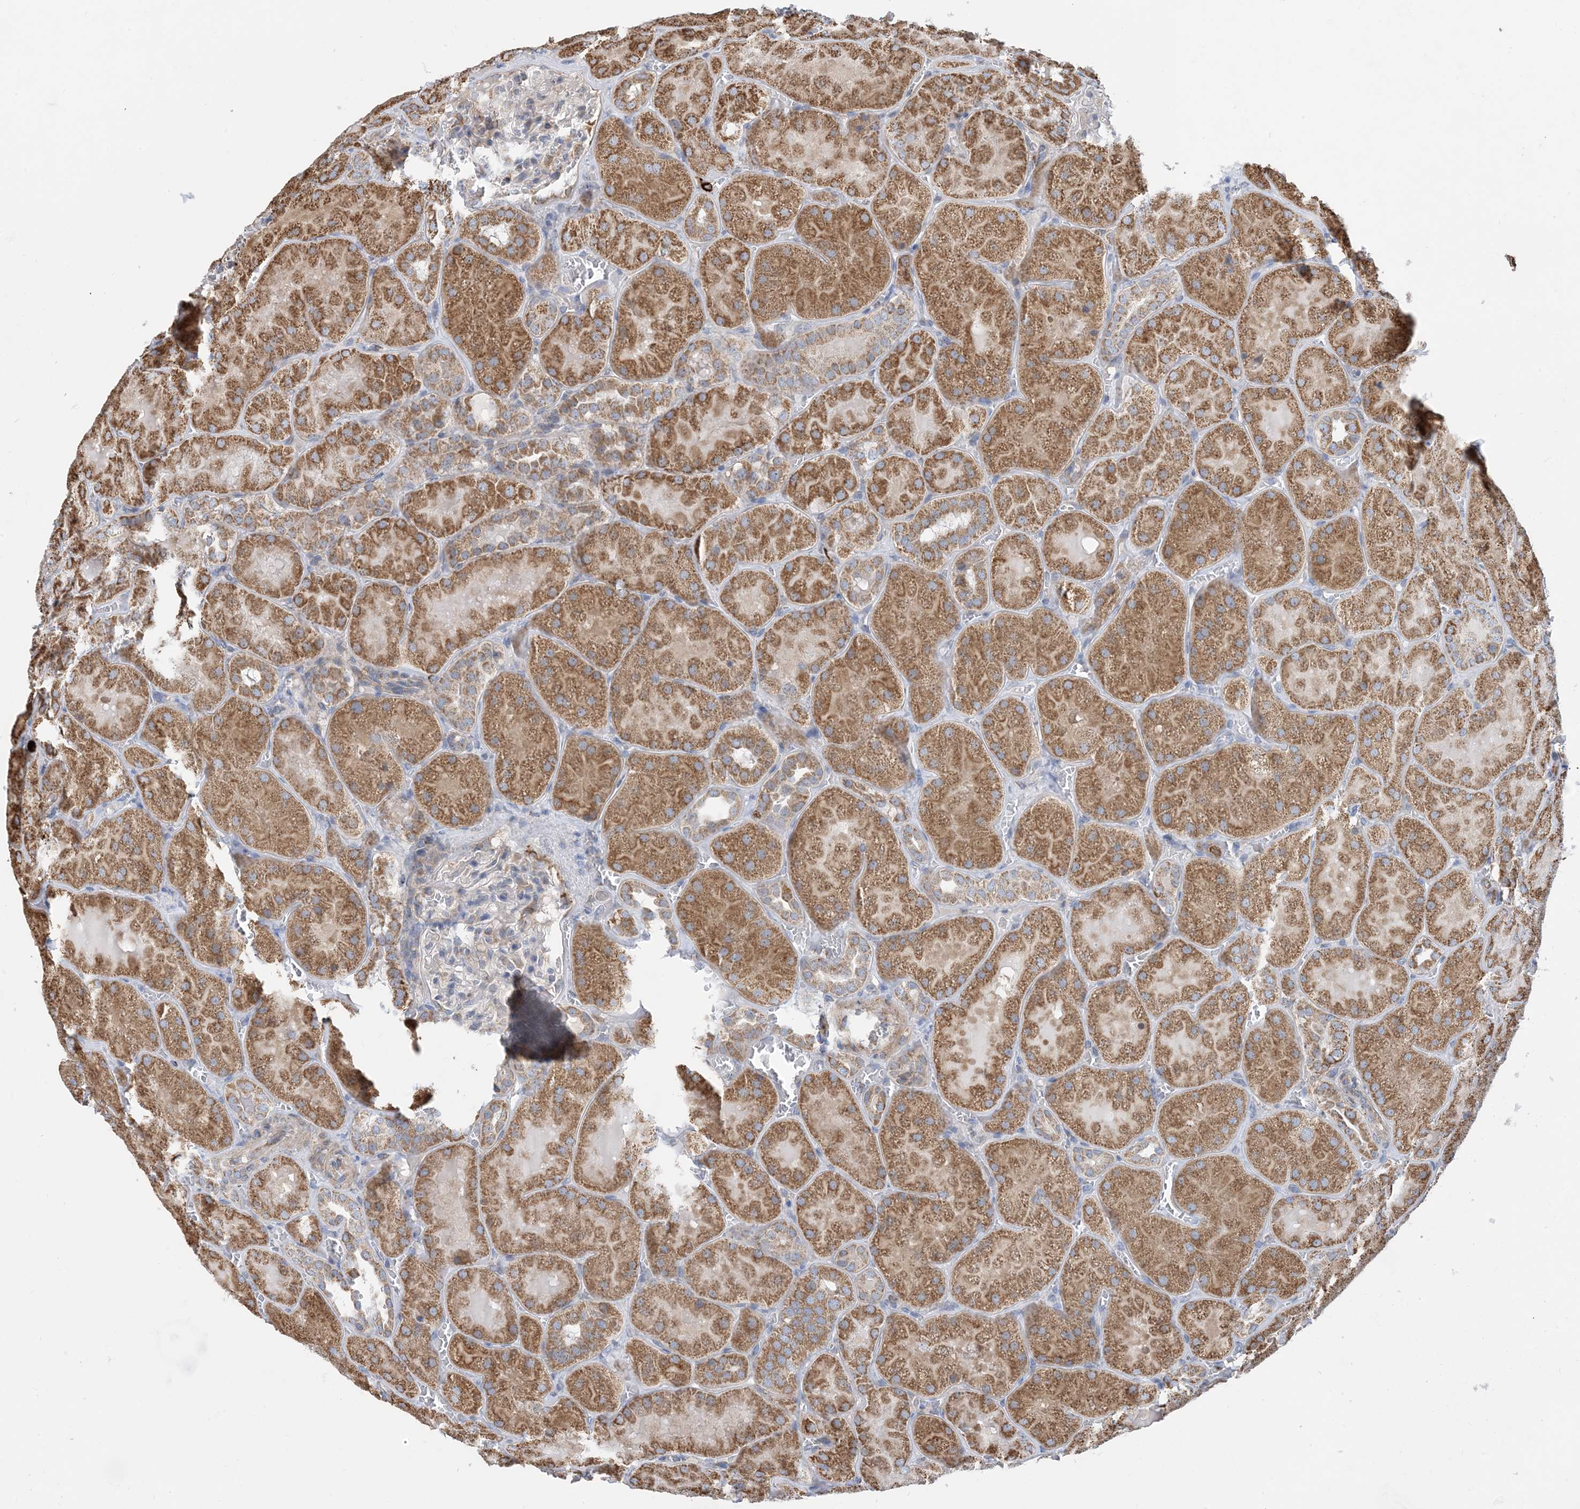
{"staining": {"intensity": "negative", "quantity": "none", "location": "none"}, "tissue": "kidney", "cell_type": "Cells in glomeruli", "image_type": "normal", "snomed": [{"axis": "morphology", "description": "Normal tissue, NOS"}, {"axis": "topography", "description": "Kidney"}], "caption": "The immunohistochemistry (IHC) photomicrograph has no significant staining in cells in glomeruli of kidney. (DAB (3,3'-diaminobenzidine) immunohistochemistry visualized using brightfield microscopy, high magnification).", "gene": "PCDHGA1", "patient": {"sex": "male", "age": 28}}